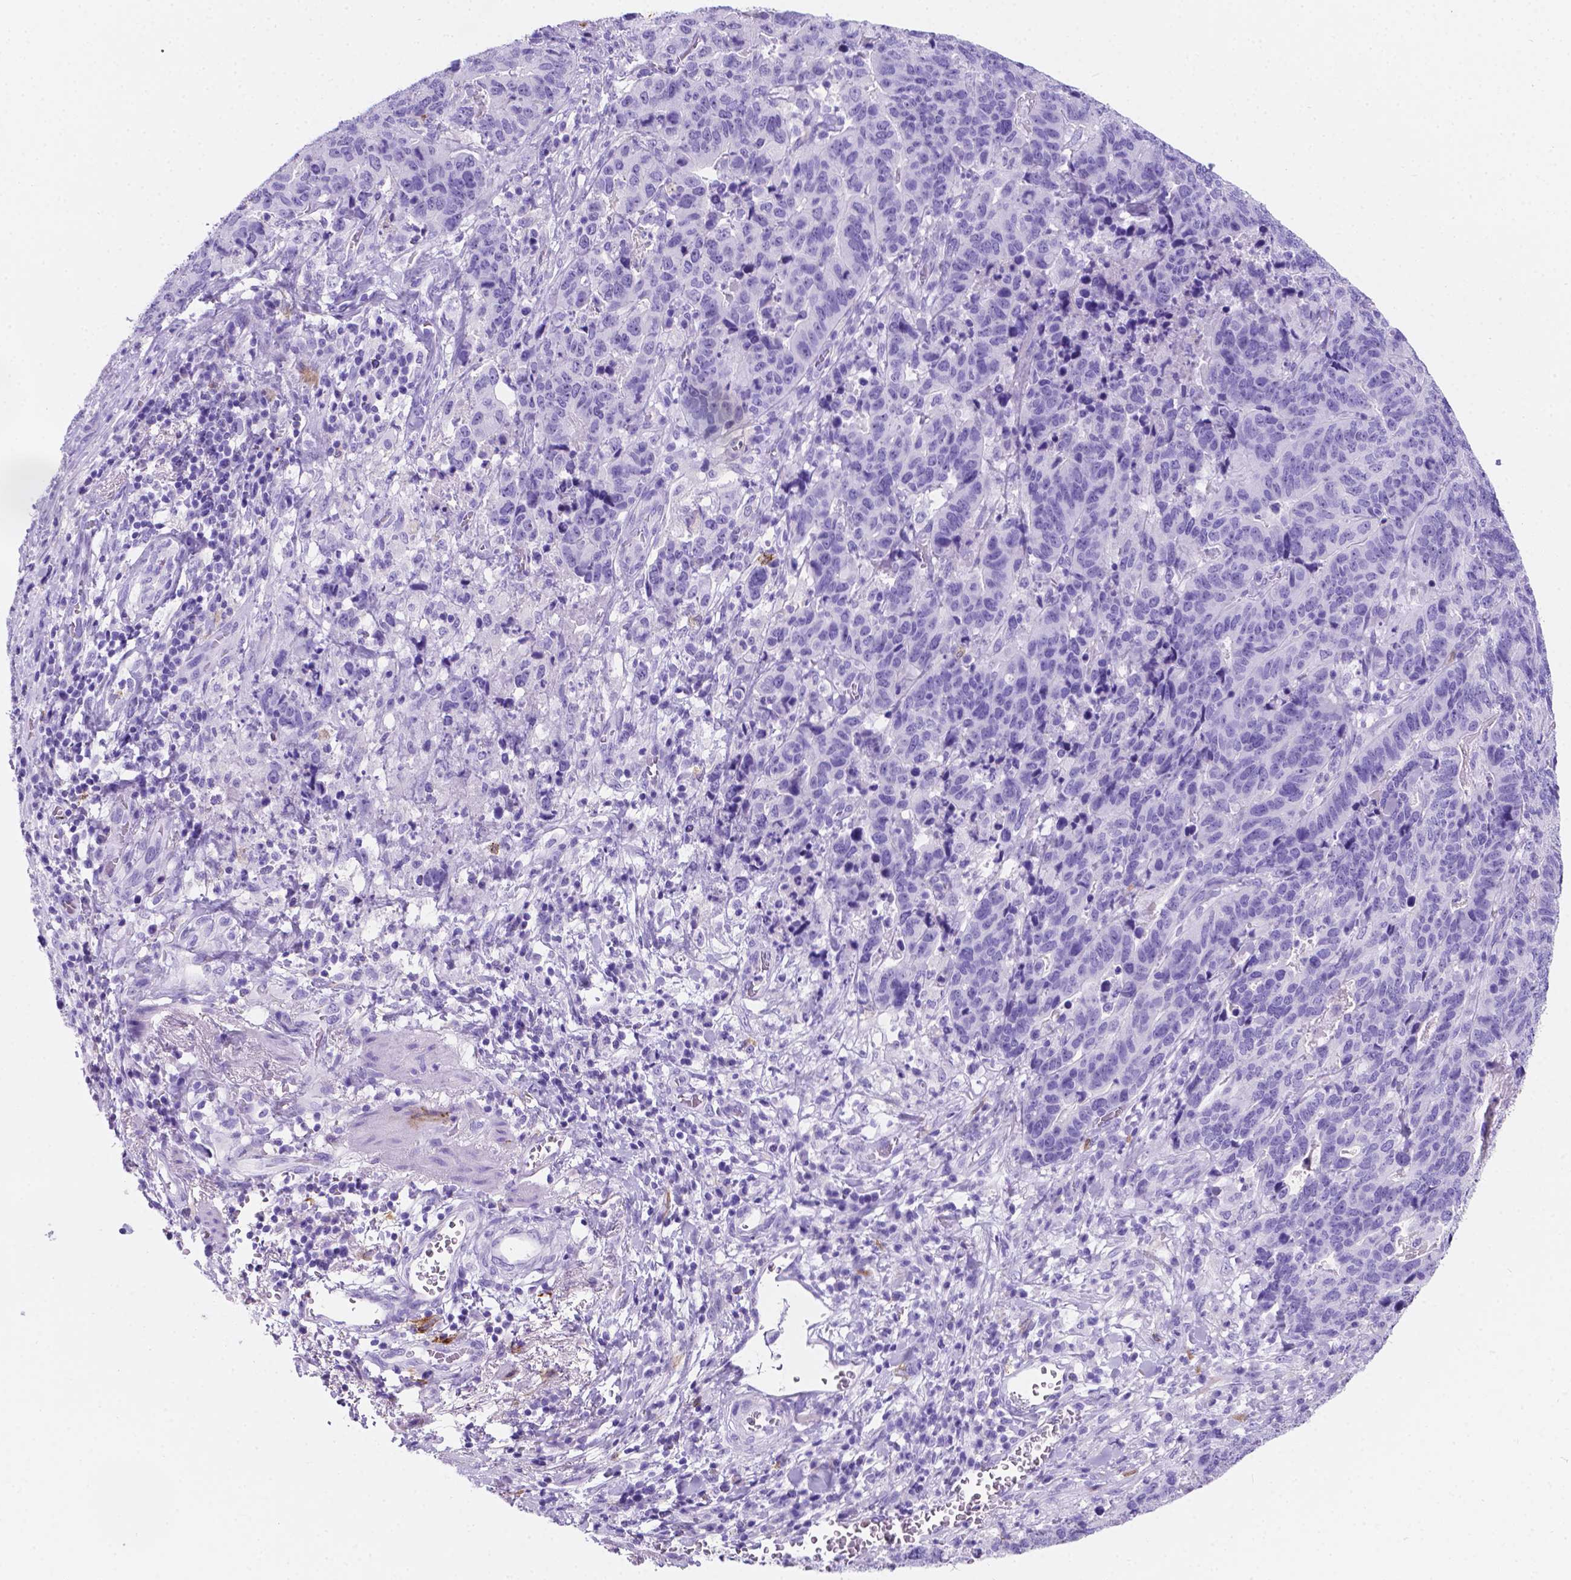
{"staining": {"intensity": "negative", "quantity": "none", "location": "none"}, "tissue": "stomach cancer", "cell_type": "Tumor cells", "image_type": "cancer", "snomed": [{"axis": "morphology", "description": "Adenocarcinoma, NOS"}, {"axis": "topography", "description": "Stomach, upper"}], "caption": "There is no significant positivity in tumor cells of stomach adenocarcinoma.", "gene": "MACF1", "patient": {"sex": "female", "age": 67}}